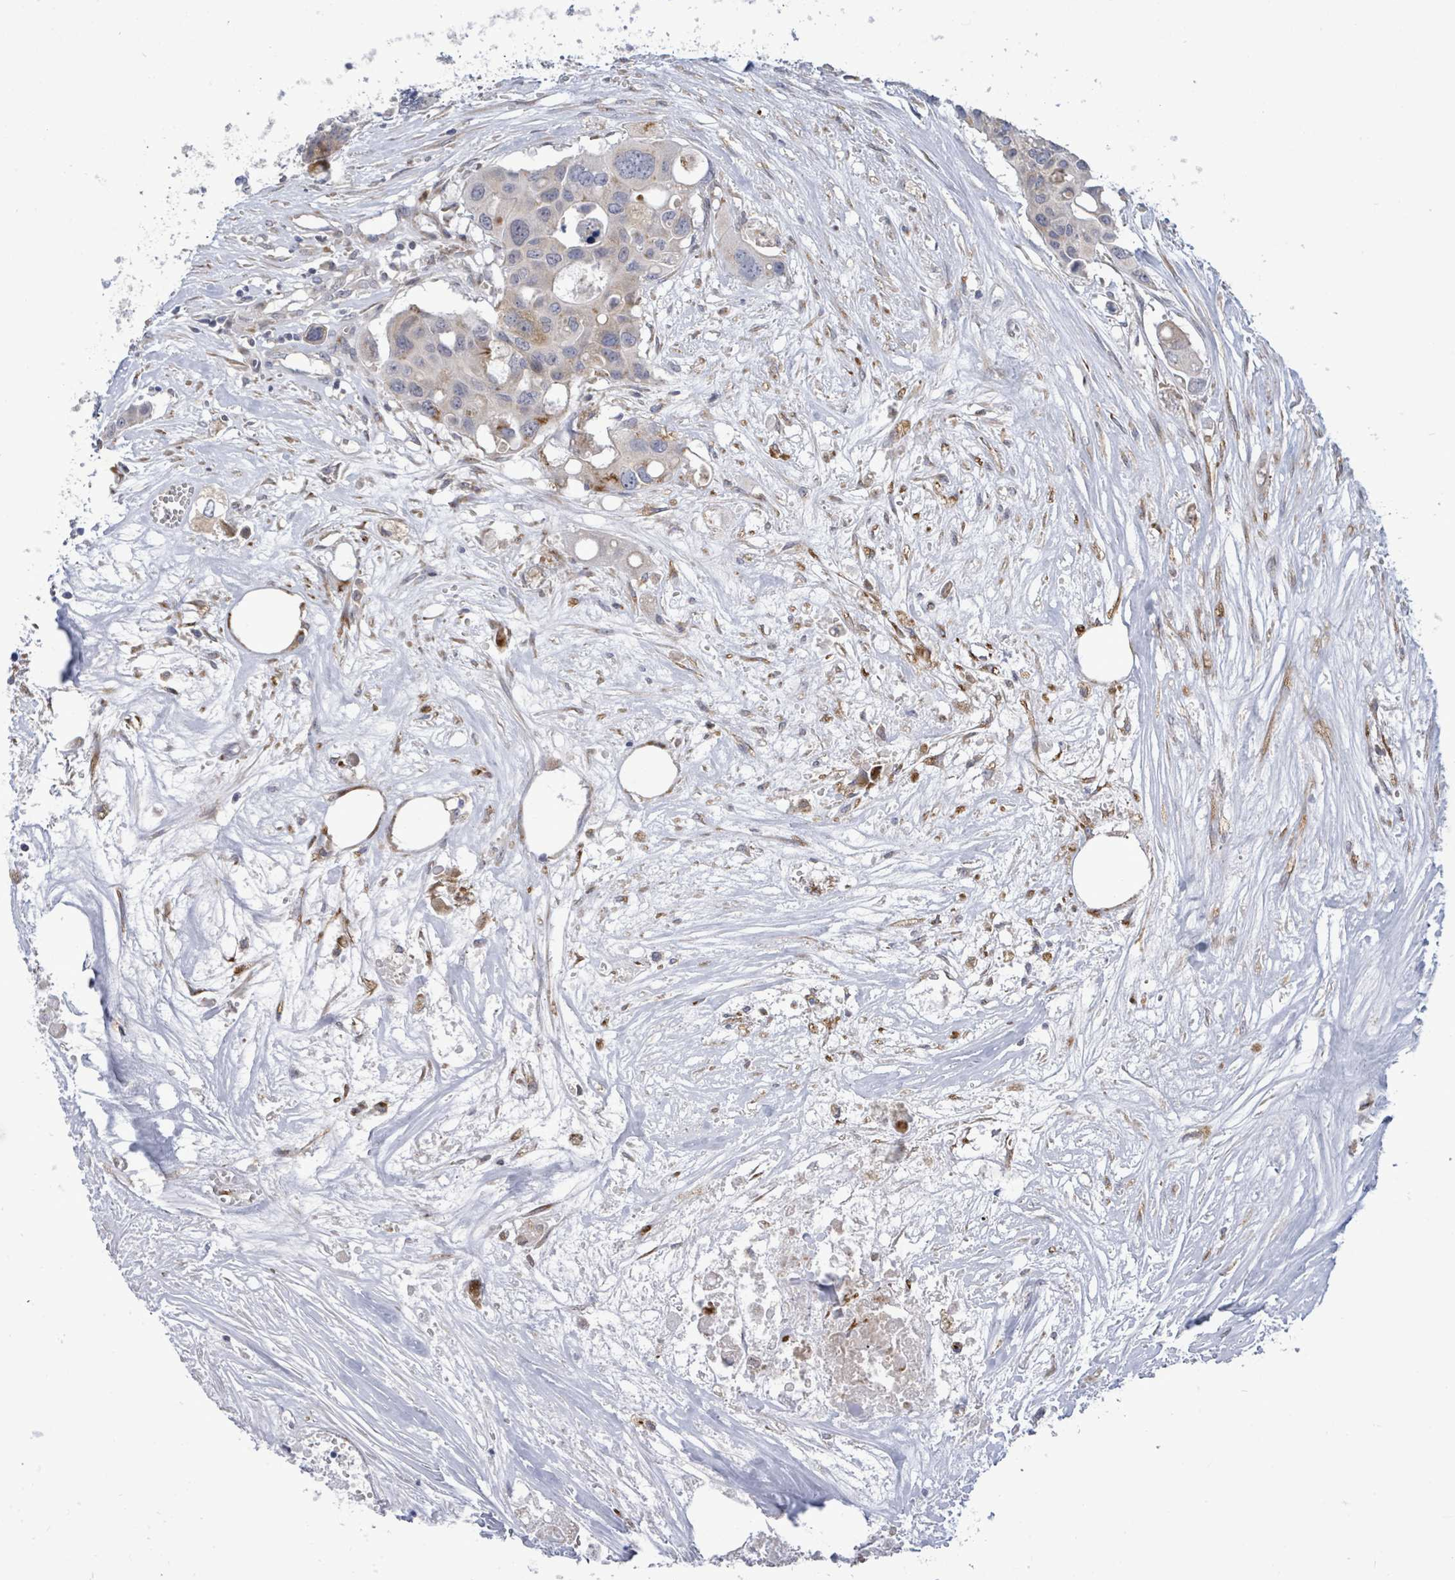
{"staining": {"intensity": "weak", "quantity": "<25%", "location": "cytoplasmic/membranous"}, "tissue": "colorectal cancer", "cell_type": "Tumor cells", "image_type": "cancer", "snomed": [{"axis": "morphology", "description": "Adenocarcinoma, NOS"}, {"axis": "topography", "description": "Colon"}], "caption": "A histopathology image of human colorectal cancer (adenocarcinoma) is negative for staining in tumor cells.", "gene": "SAR1A", "patient": {"sex": "male", "age": 77}}